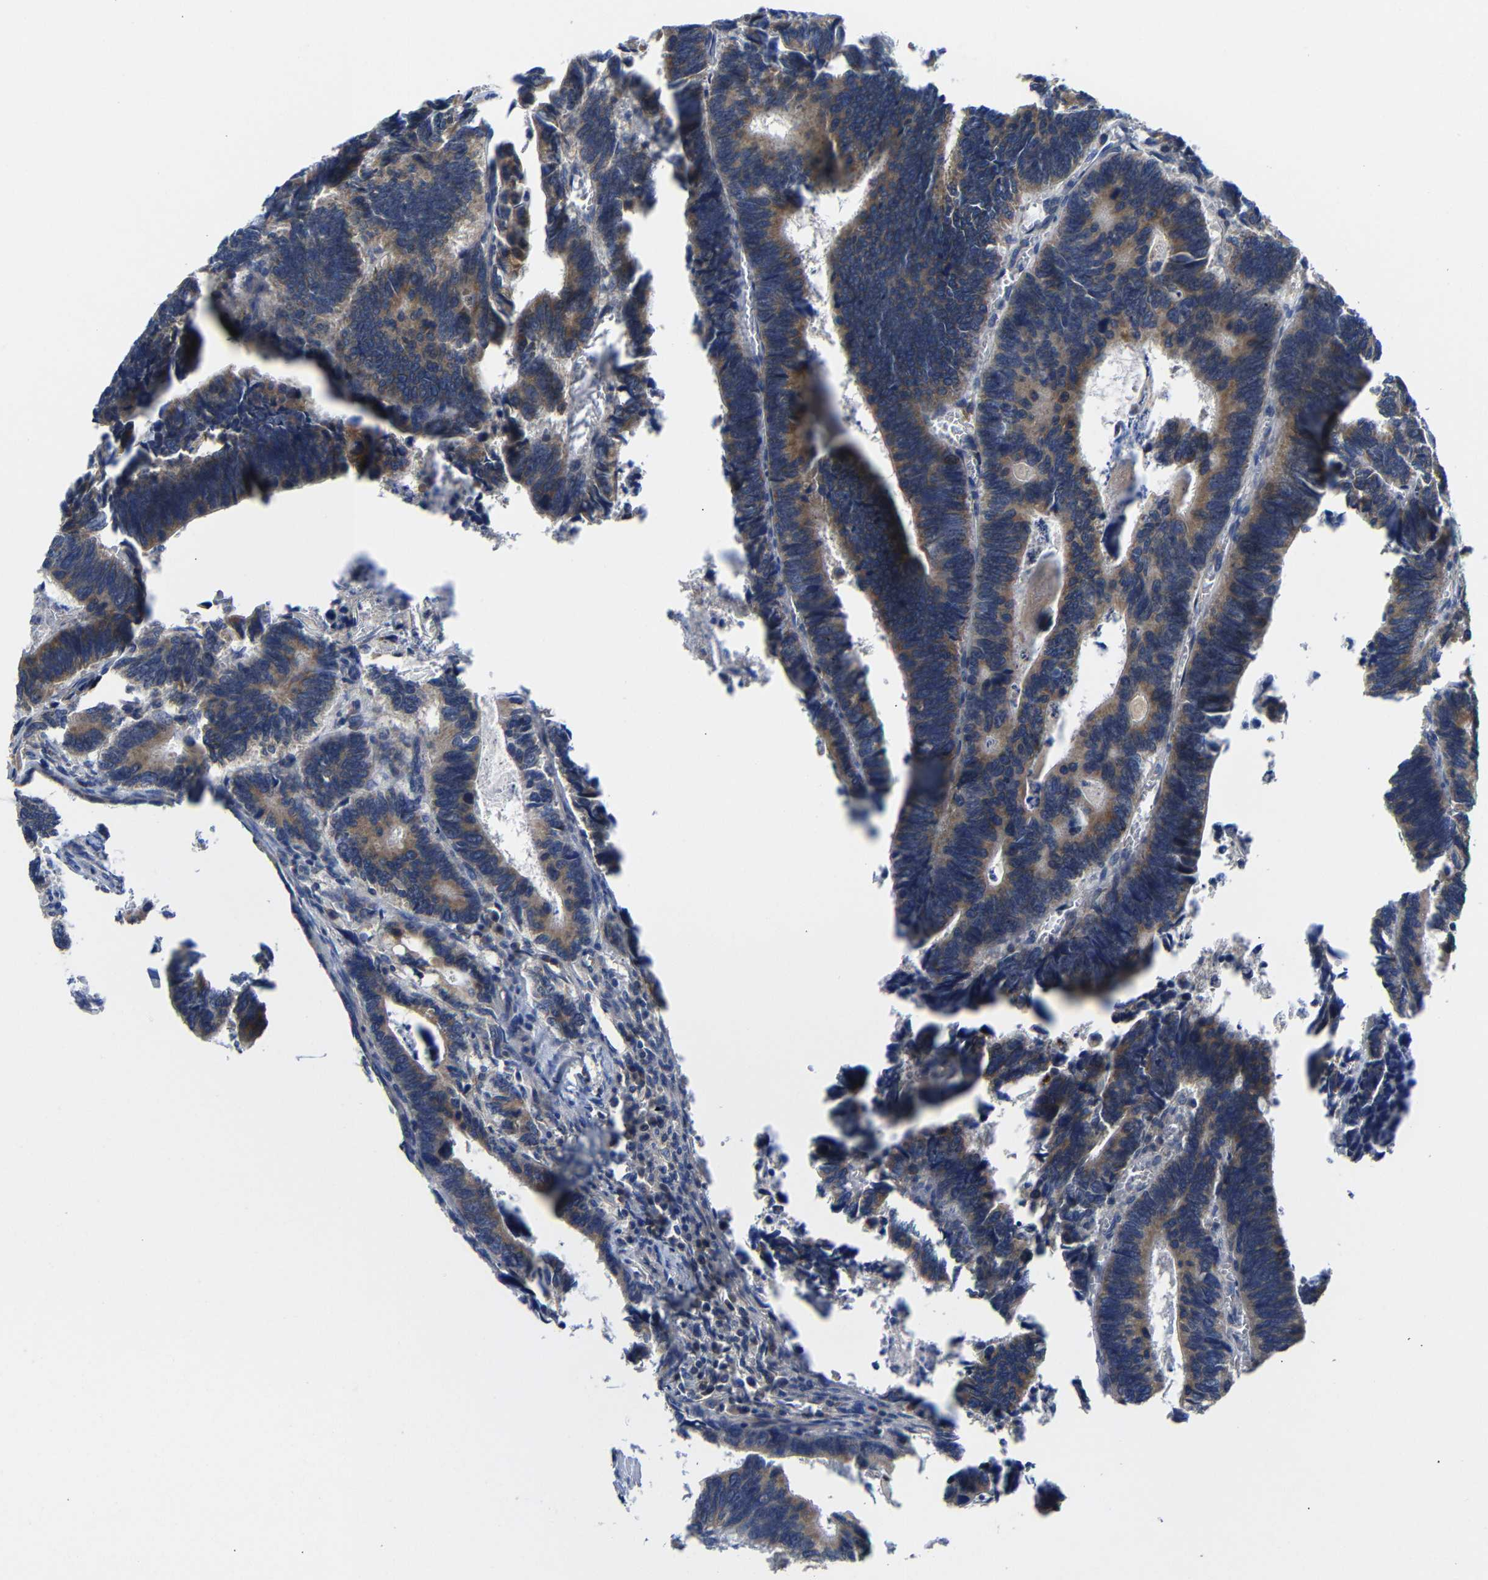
{"staining": {"intensity": "moderate", "quantity": "25%-75%", "location": "cytoplasmic/membranous"}, "tissue": "colorectal cancer", "cell_type": "Tumor cells", "image_type": "cancer", "snomed": [{"axis": "morphology", "description": "Adenocarcinoma, NOS"}, {"axis": "topography", "description": "Colon"}], "caption": "Tumor cells demonstrate moderate cytoplasmic/membranous positivity in approximately 25%-75% of cells in colorectal cancer (adenocarcinoma).", "gene": "LPAR5", "patient": {"sex": "male", "age": 72}}